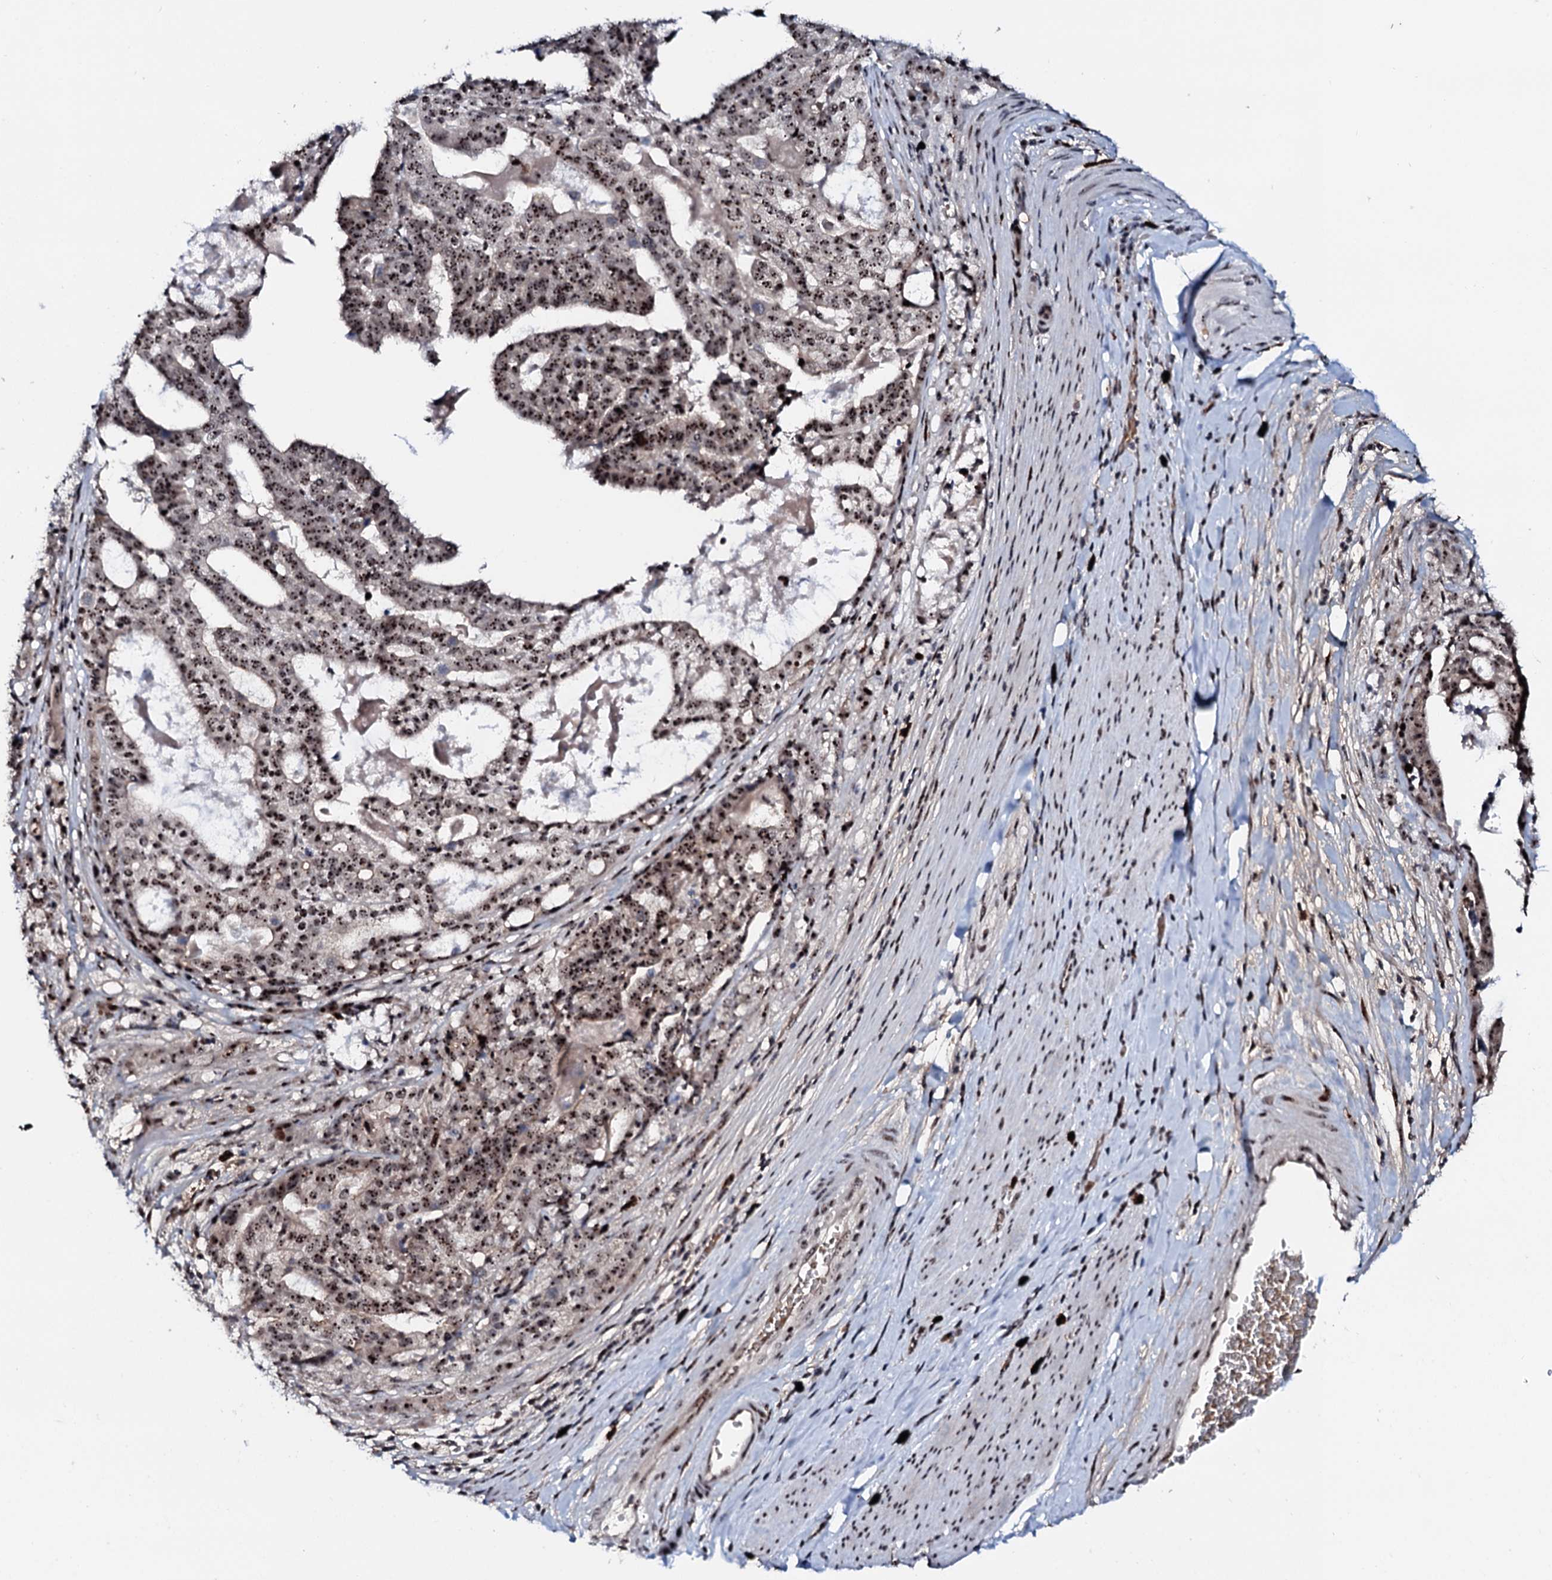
{"staining": {"intensity": "moderate", "quantity": ">75%", "location": "nuclear"}, "tissue": "stomach cancer", "cell_type": "Tumor cells", "image_type": "cancer", "snomed": [{"axis": "morphology", "description": "Adenocarcinoma, NOS"}, {"axis": "topography", "description": "Stomach"}], "caption": "High-power microscopy captured an immunohistochemistry image of stomach adenocarcinoma, revealing moderate nuclear staining in about >75% of tumor cells.", "gene": "NEUROG3", "patient": {"sex": "male", "age": 48}}